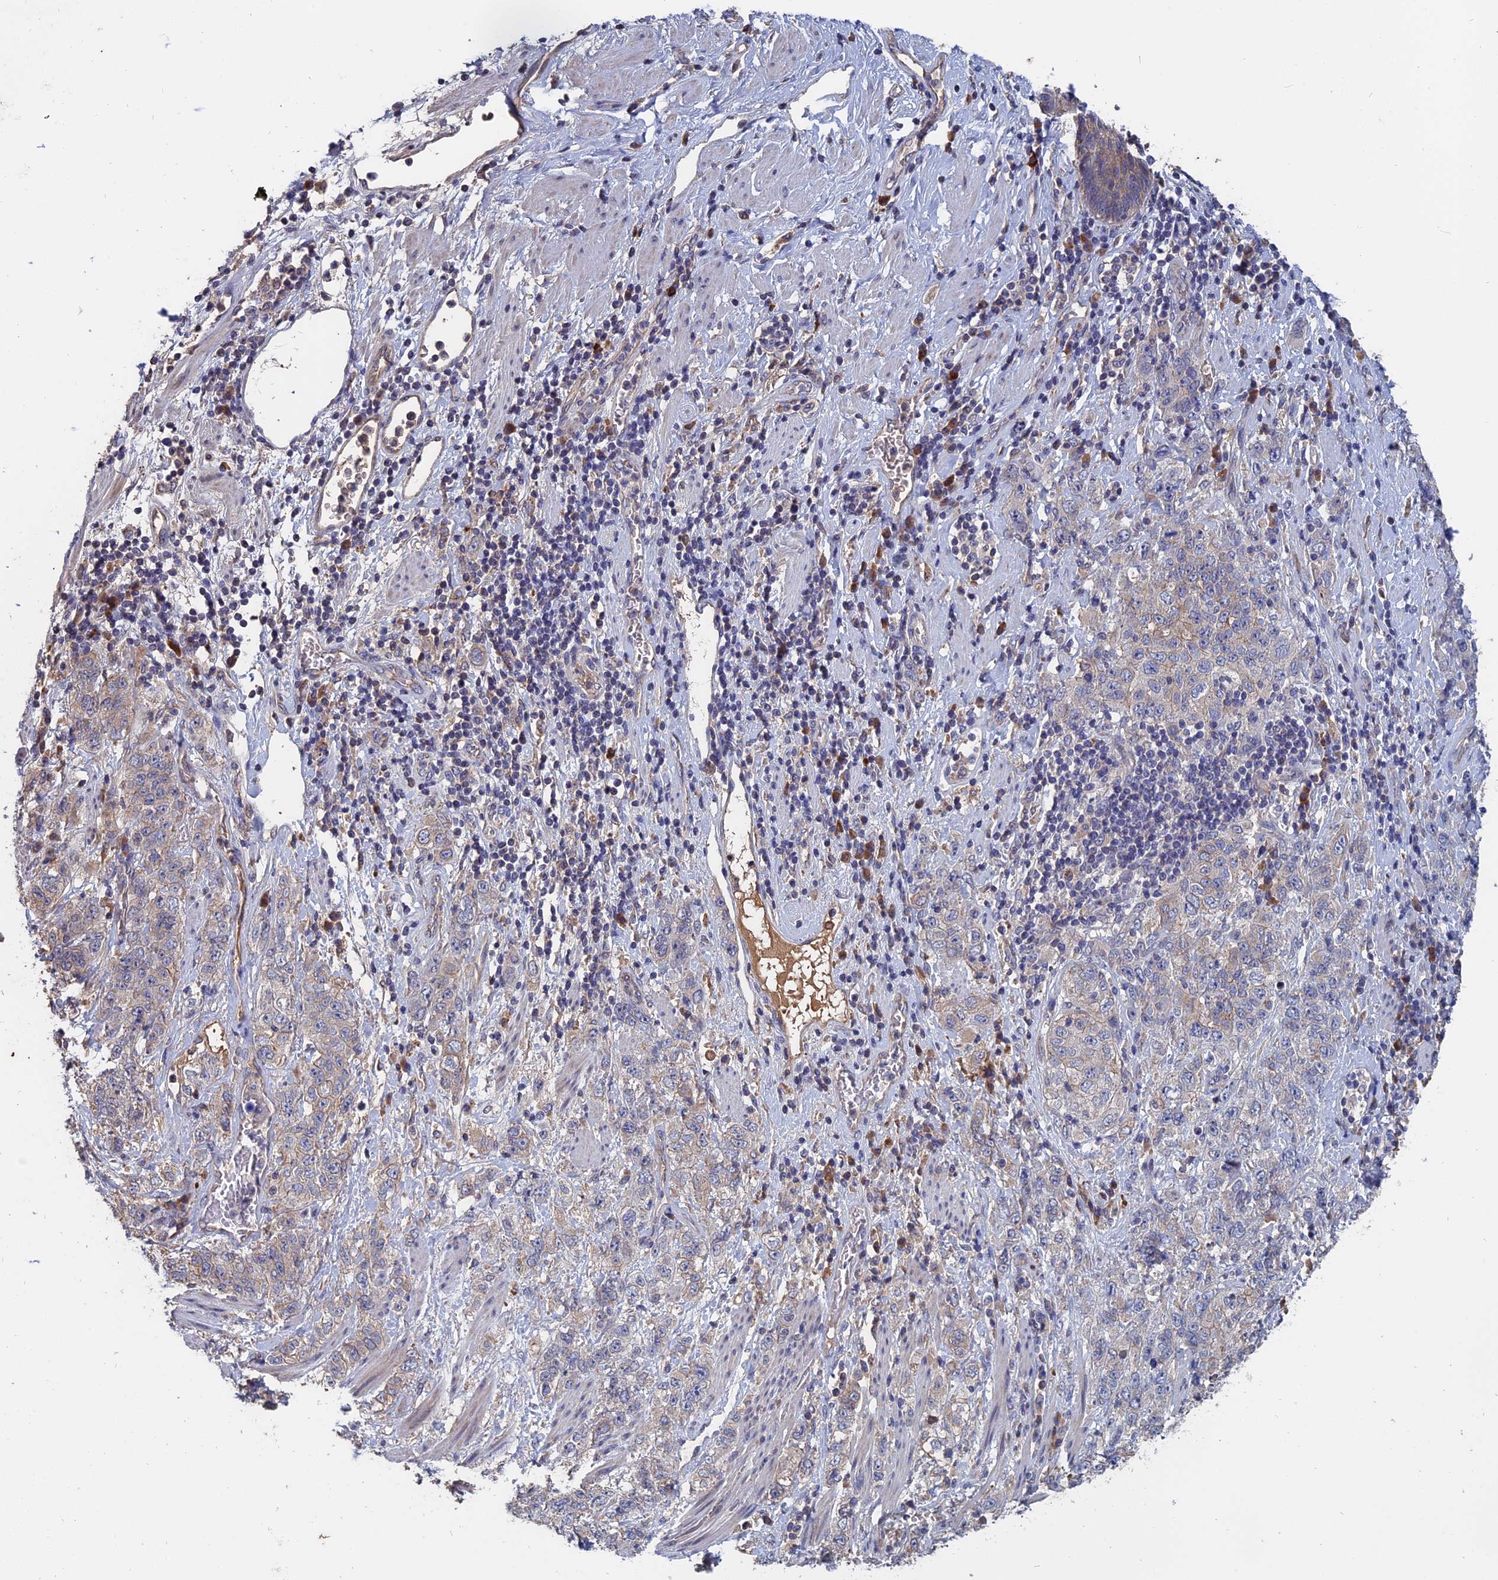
{"staining": {"intensity": "negative", "quantity": "none", "location": "none"}, "tissue": "stomach cancer", "cell_type": "Tumor cells", "image_type": "cancer", "snomed": [{"axis": "morphology", "description": "Adenocarcinoma, NOS"}, {"axis": "topography", "description": "Stomach"}], "caption": "Tumor cells are negative for protein expression in human adenocarcinoma (stomach).", "gene": "SLC33A1", "patient": {"sex": "male", "age": 48}}